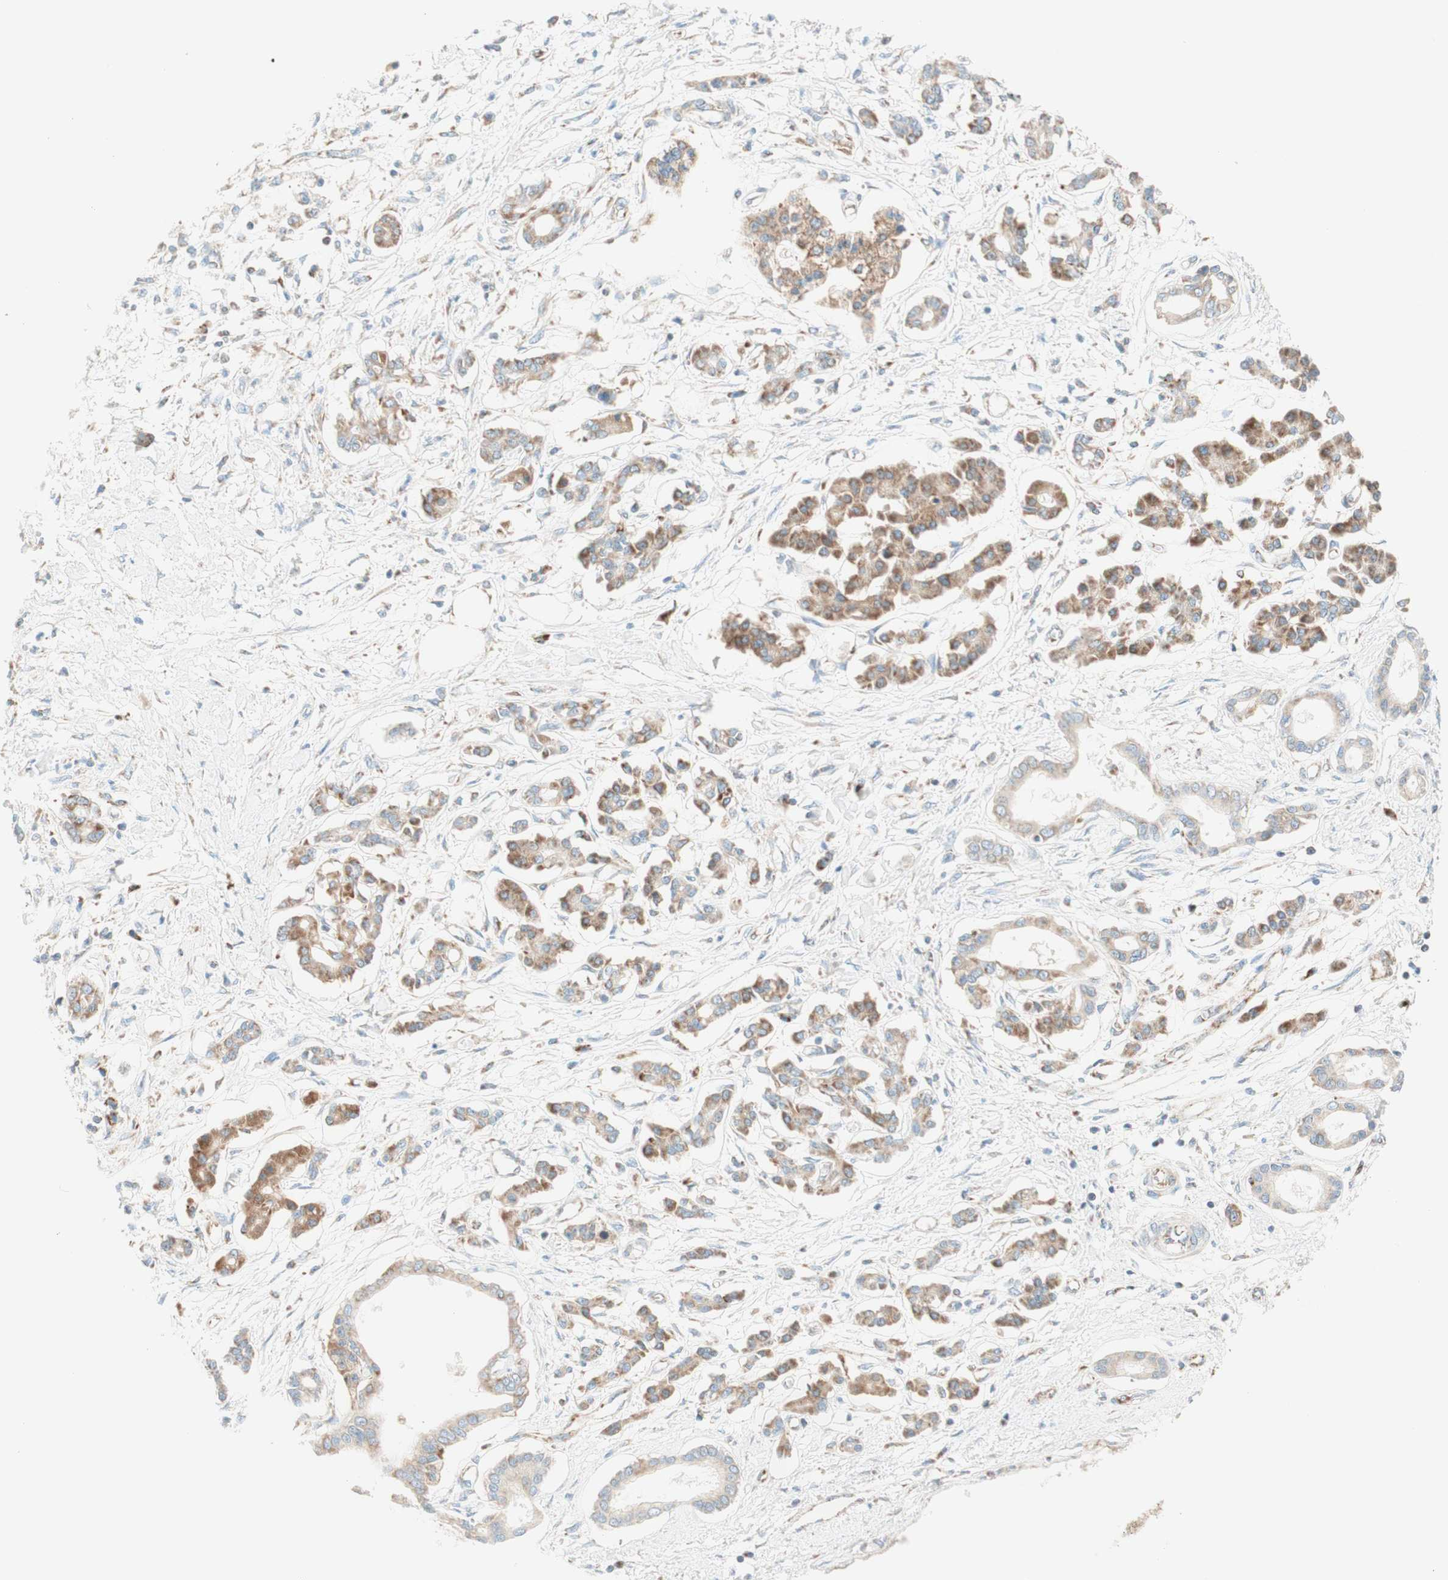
{"staining": {"intensity": "moderate", "quantity": ">75%", "location": "cytoplasmic/membranous"}, "tissue": "pancreatic cancer", "cell_type": "Tumor cells", "image_type": "cancer", "snomed": [{"axis": "morphology", "description": "Adenocarcinoma, NOS"}, {"axis": "topography", "description": "Pancreas"}], "caption": "A brown stain highlights moderate cytoplasmic/membranous expression of a protein in pancreatic adenocarcinoma tumor cells.", "gene": "TOMM20", "patient": {"sex": "male", "age": 56}}